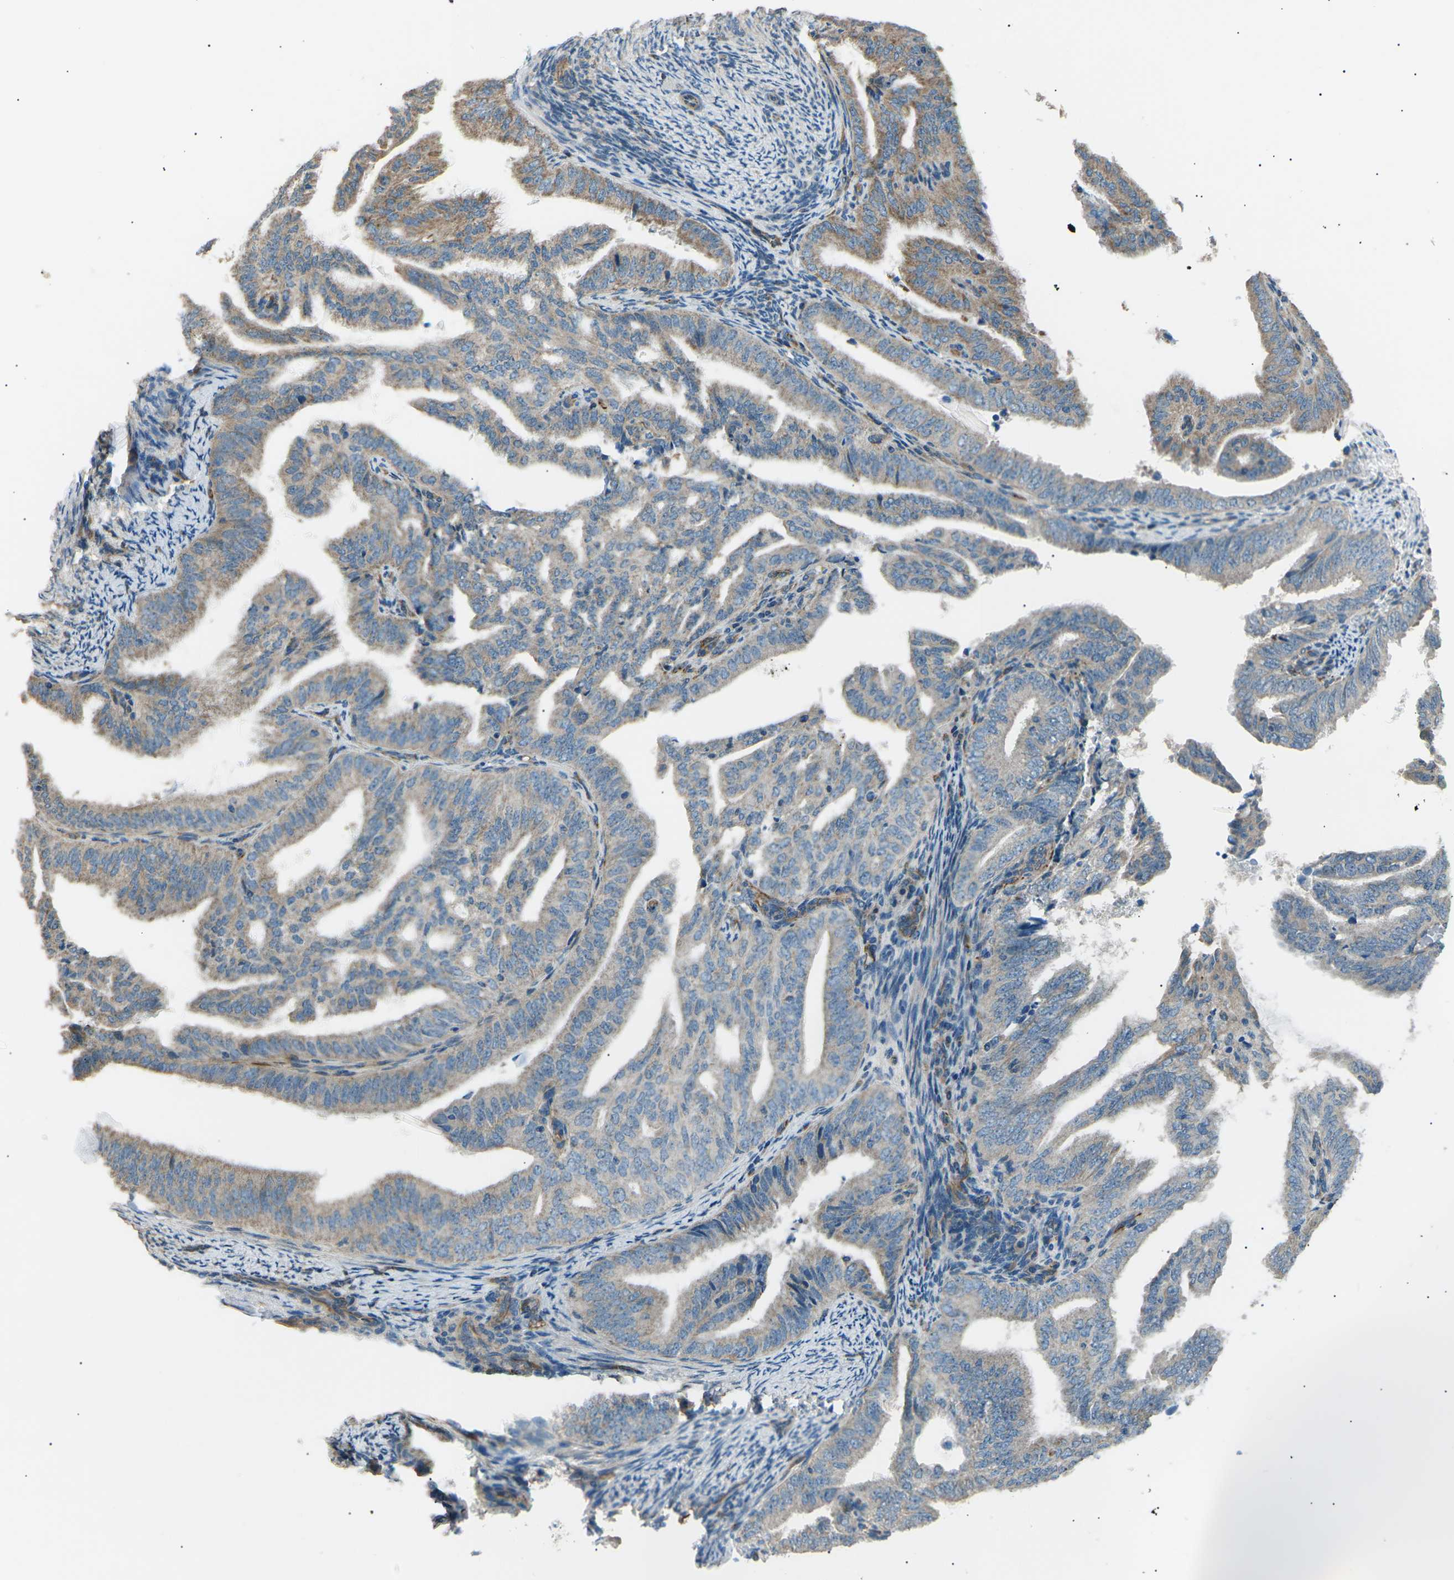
{"staining": {"intensity": "weak", "quantity": ">75%", "location": "cytoplasmic/membranous"}, "tissue": "endometrial cancer", "cell_type": "Tumor cells", "image_type": "cancer", "snomed": [{"axis": "morphology", "description": "Adenocarcinoma, NOS"}, {"axis": "topography", "description": "Endometrium"}], "caption": "A histopathology image of human adenocarcinoma (endometrial) stained for a protein shows weak cytoplasmic/membranous brown staining in tumor cells.", "gene": "SLK", "patient": {"sex": "female", "age": 58}}